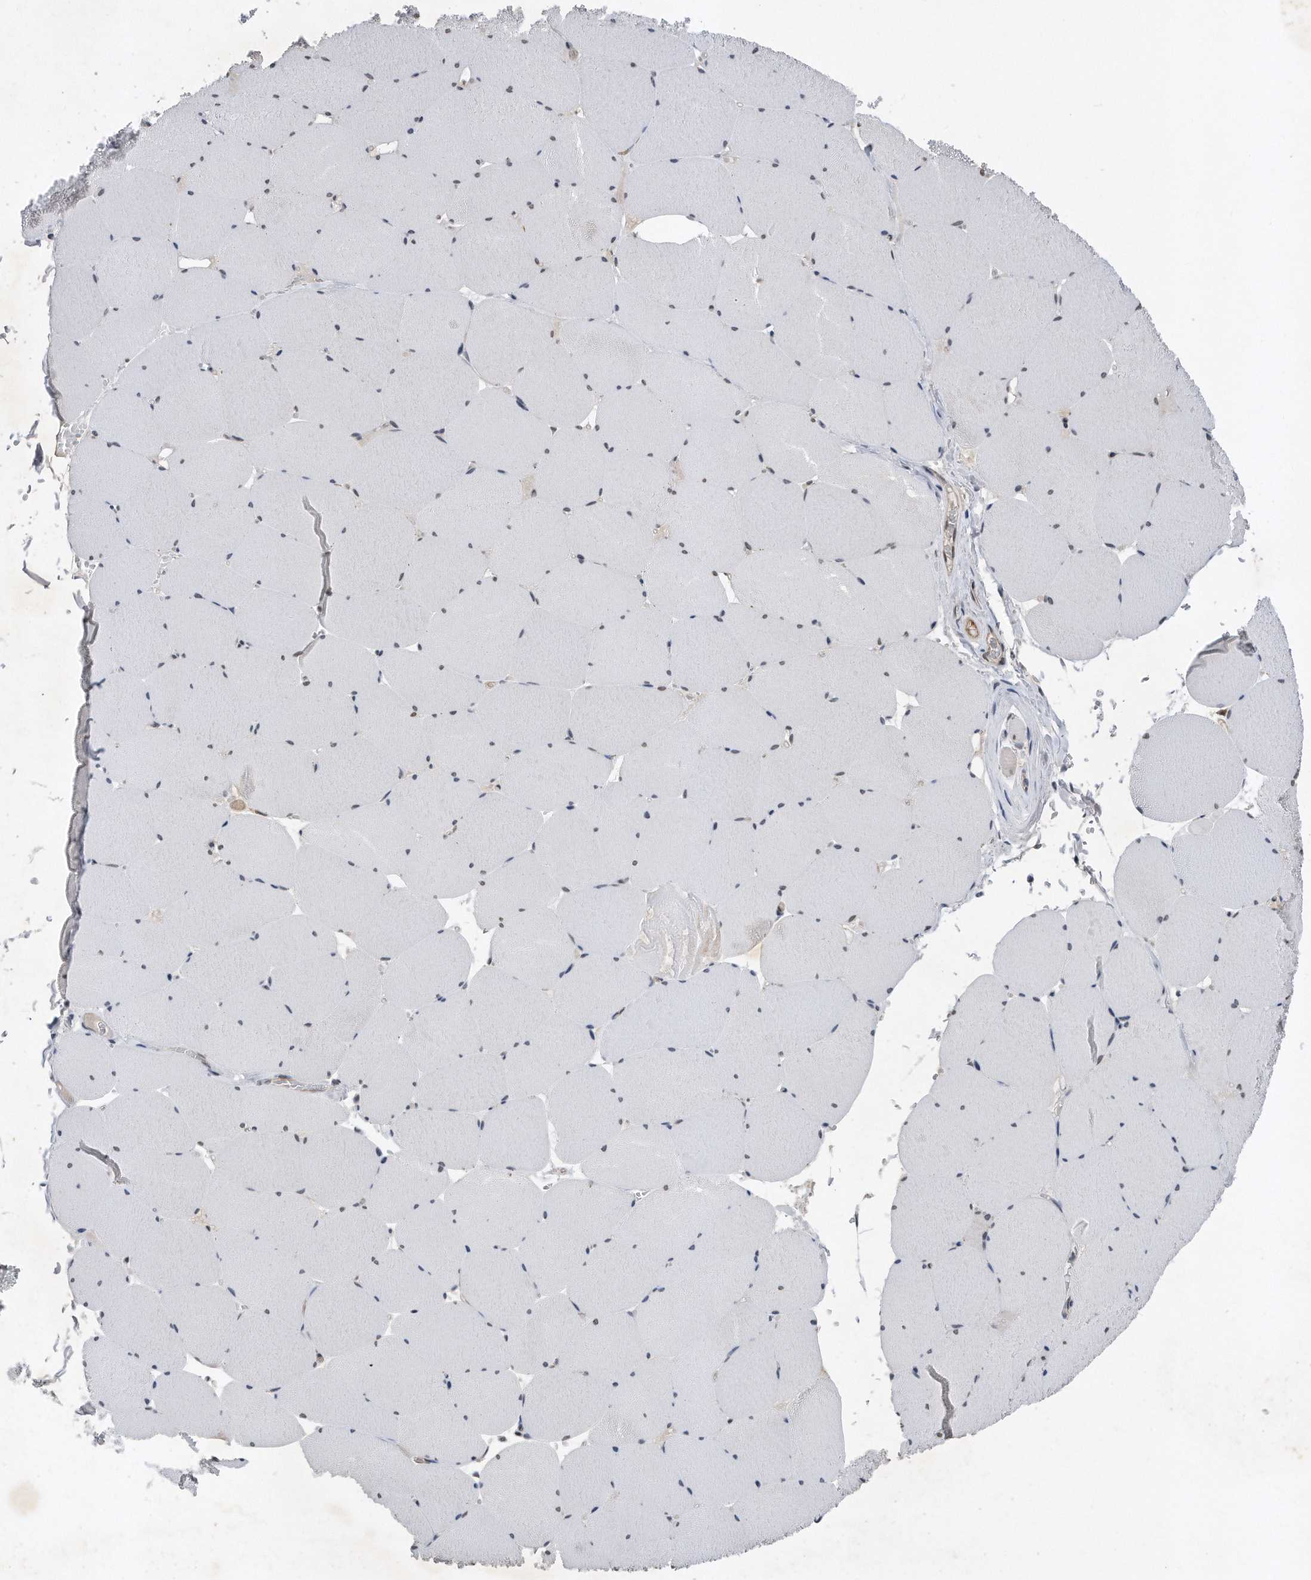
{"staining": {"intensity": "negative", "quantity": "none", "location": "none"}, "tissue": "skeletal muscle", "cell_type": "Myocytes", "image_type": "normal", "snomed": [{"axis": "morphology", "description": "Normal tissue, NOS"}, {"axis": "topography", "description": "Skeletal muscle"}, {"axis": "topography", "description": "Head-Neck"}], "caption": "The immunohistochemistry histopathology image has no significant positivity in myocytes of skeletal muscle. The staining was performed using DAB to visualize the protein expression in brown, while the nuclei were stained in blue with hematoxylin (Magnification: 20x).", "gene": "TP53INP1", "patient": {"sex": "male", "age": 66}}